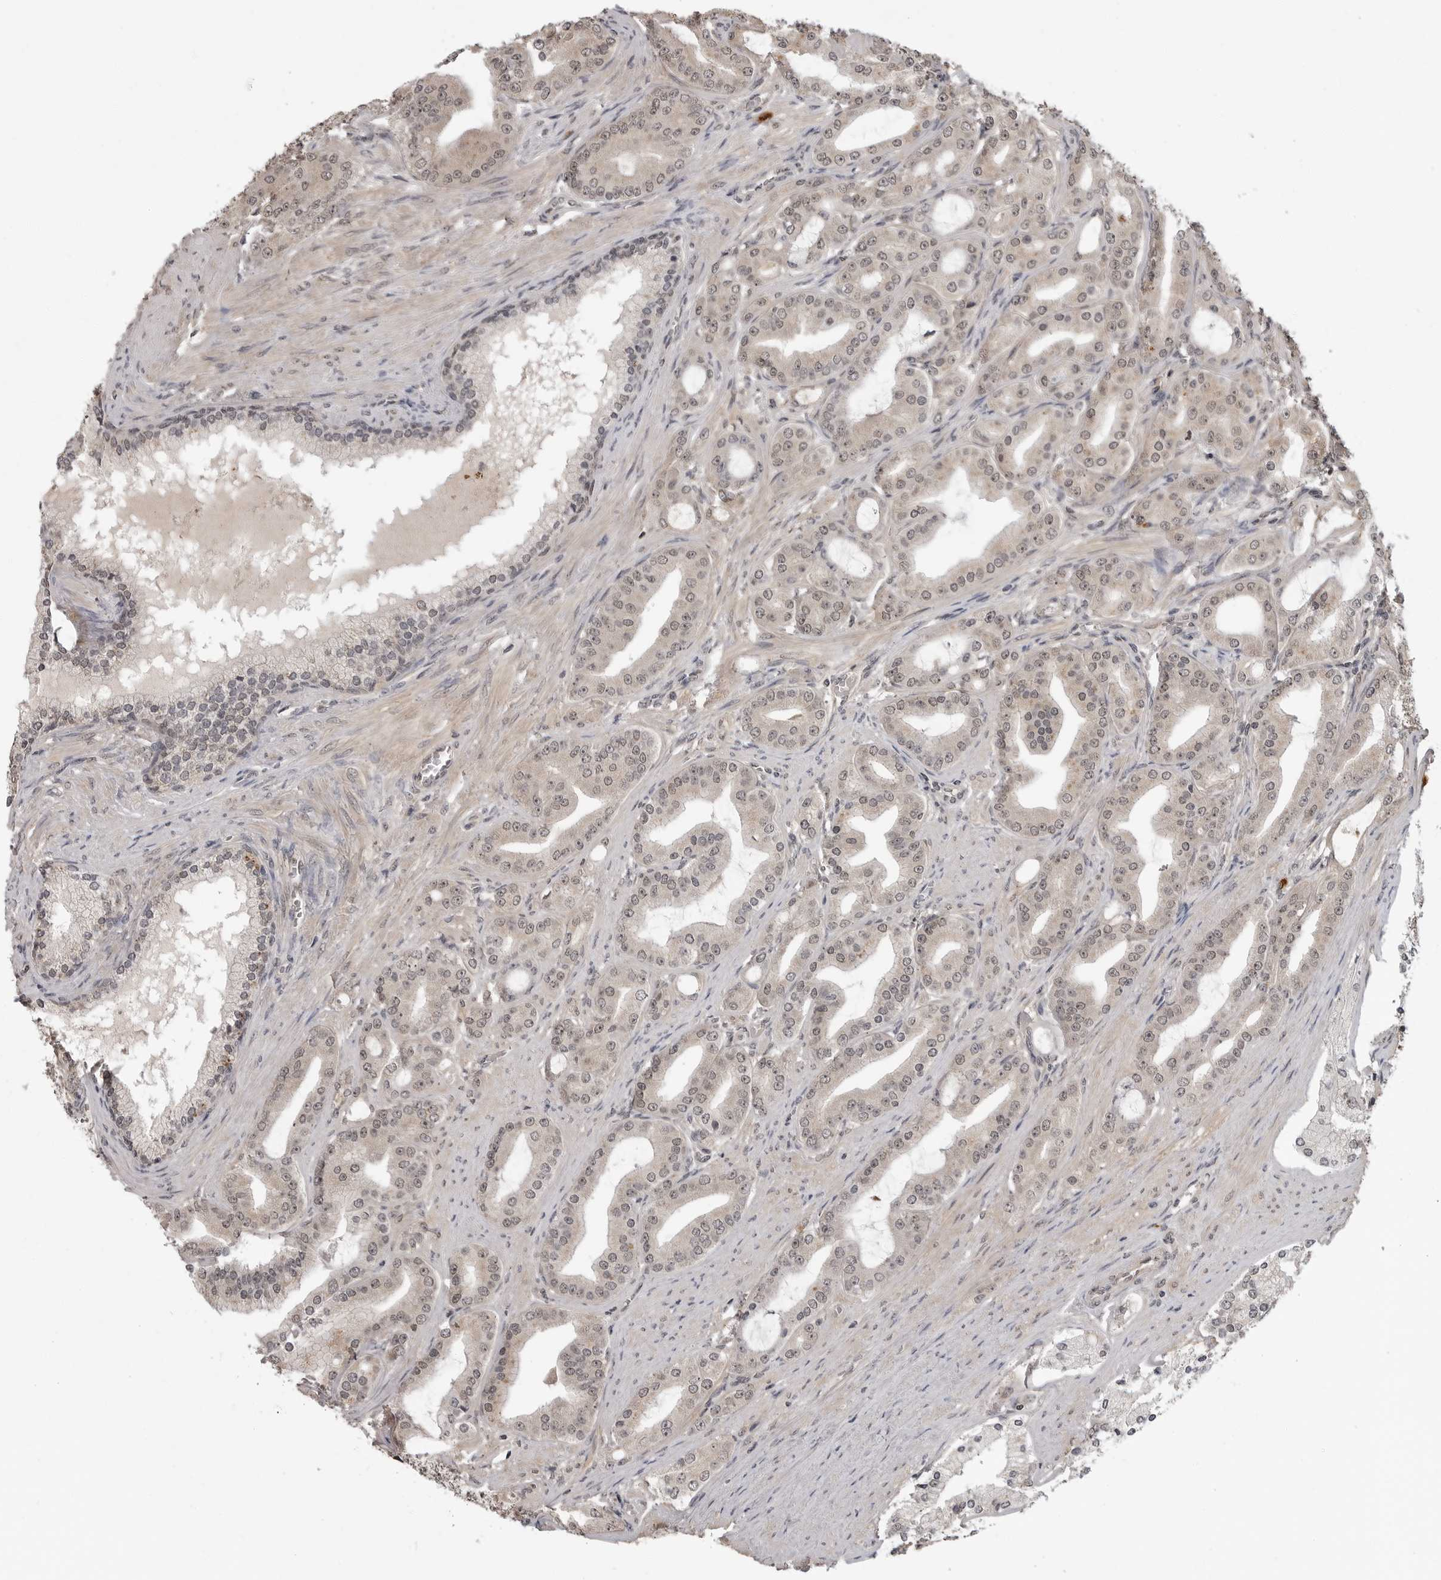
{"staining": {"intensity": "weak", "quantity": "25%-75%", "location": "cytoplasmic/membranous,nuclear"}, "tissue": "prostate cancer", "cell_type": "Tumor cells", "image_type": "cancer", "snomed": [{"axis": "morphology", "description": "Adenocarcinoma, High grade"}, {"axis": "topography", "description": "Prostate"}], "caption": "Prostate high-grade adenocarcinoma stained for a protein (brown) demonstrates weak cytoplasmic/membranous and nuclear positive expression in about 25%-75% of tumor cells.", "gene": "IL24", "patient": {"sex": "male", "age": 60}}